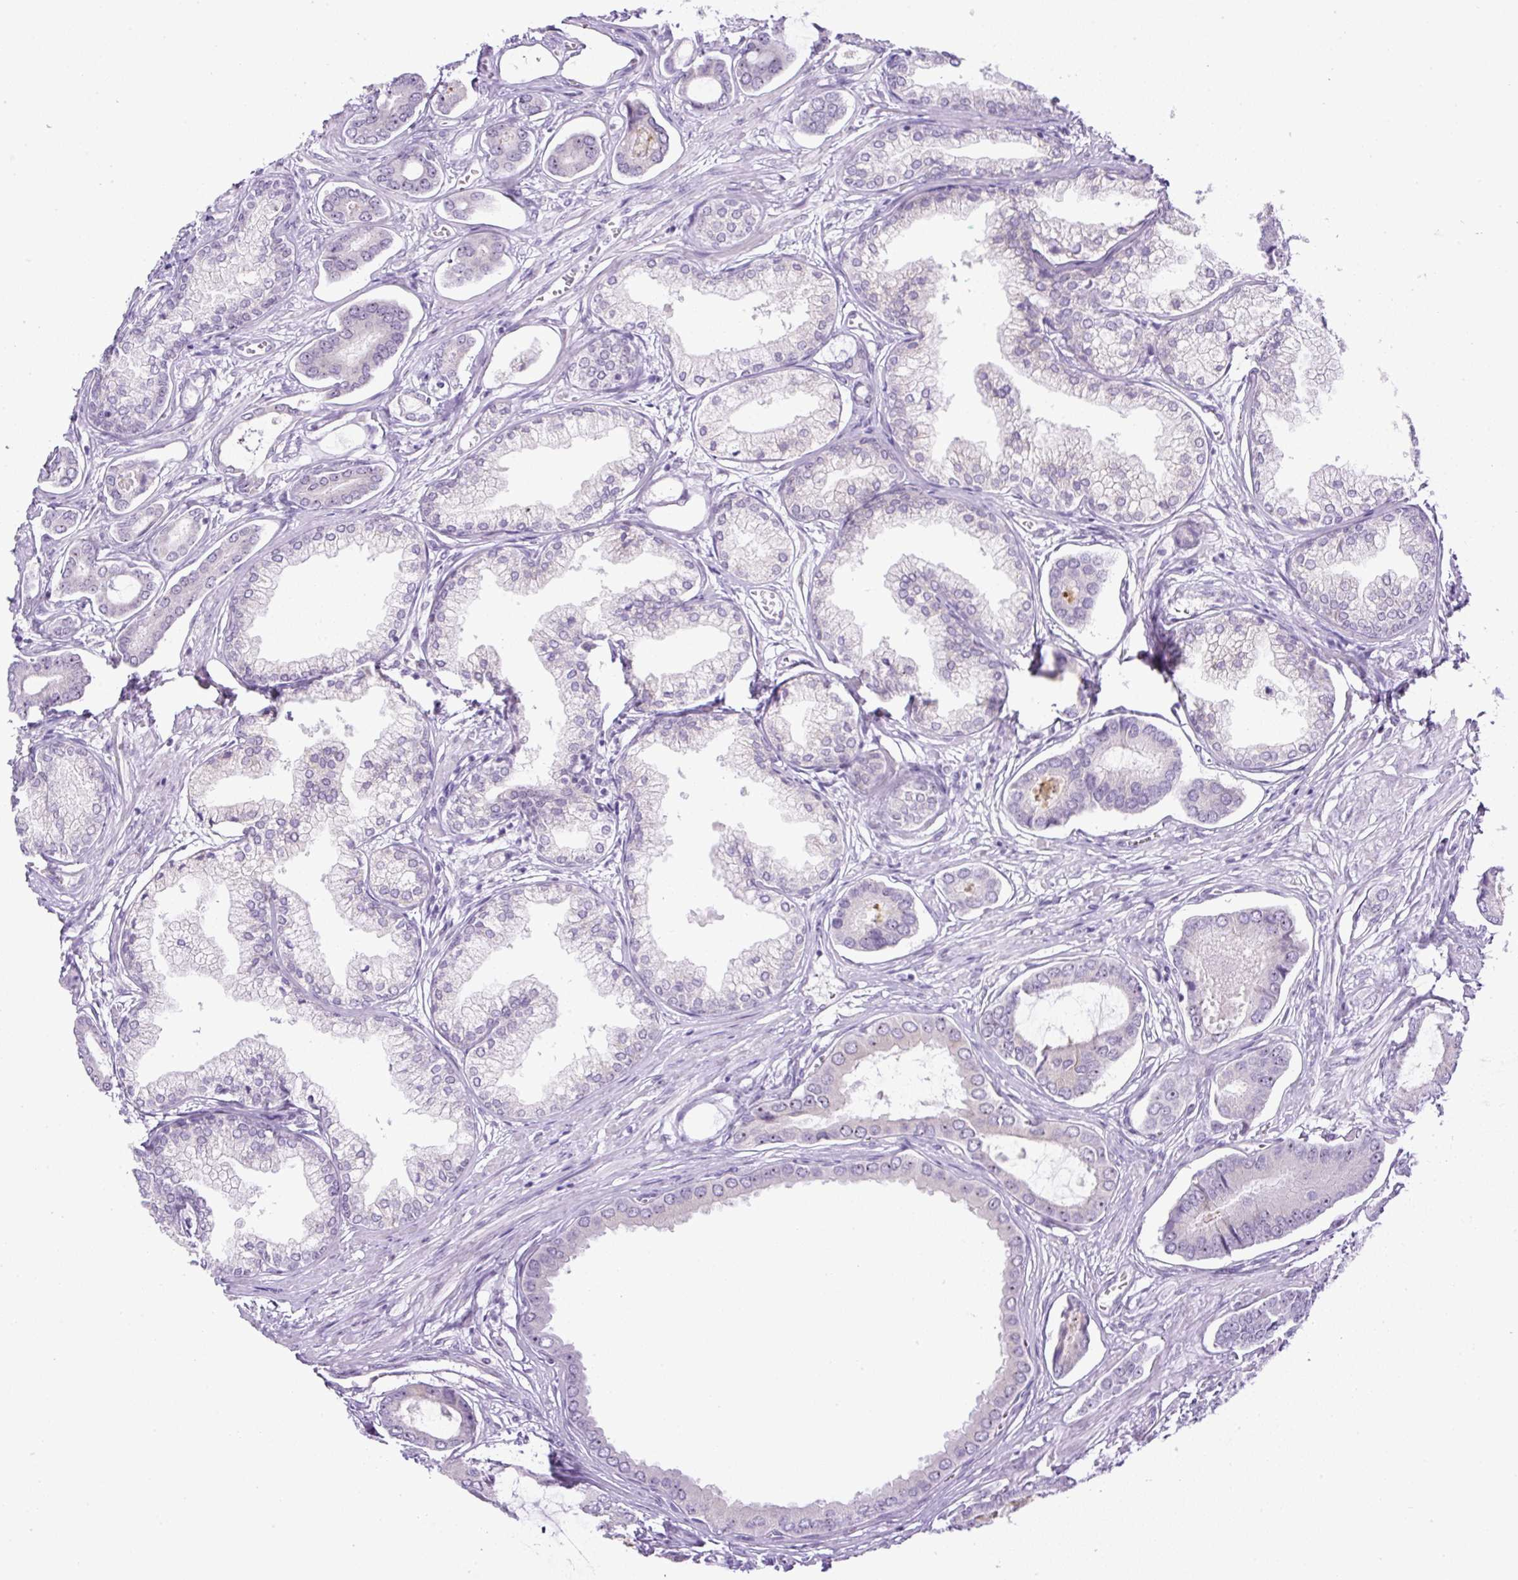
{"staining": {"intensity": "negative", "quantity": "none", "location": "none"}, "tissue": "prostate cancer", "cell_type": "Tumor cells", "image_type": "cancer", "snomed": [{"axis": "morphology", "description": "Adenocarcinoma, NOS"}, {"axis": "topography", "description": "Prostate and seminal vesicle, NOS"}], "caption": "Tumor cells show no significant protein staining in prostate adenocarcinoma.", "gene": "RHBDD2", "patient": {"sex": "male", "age": 76}}